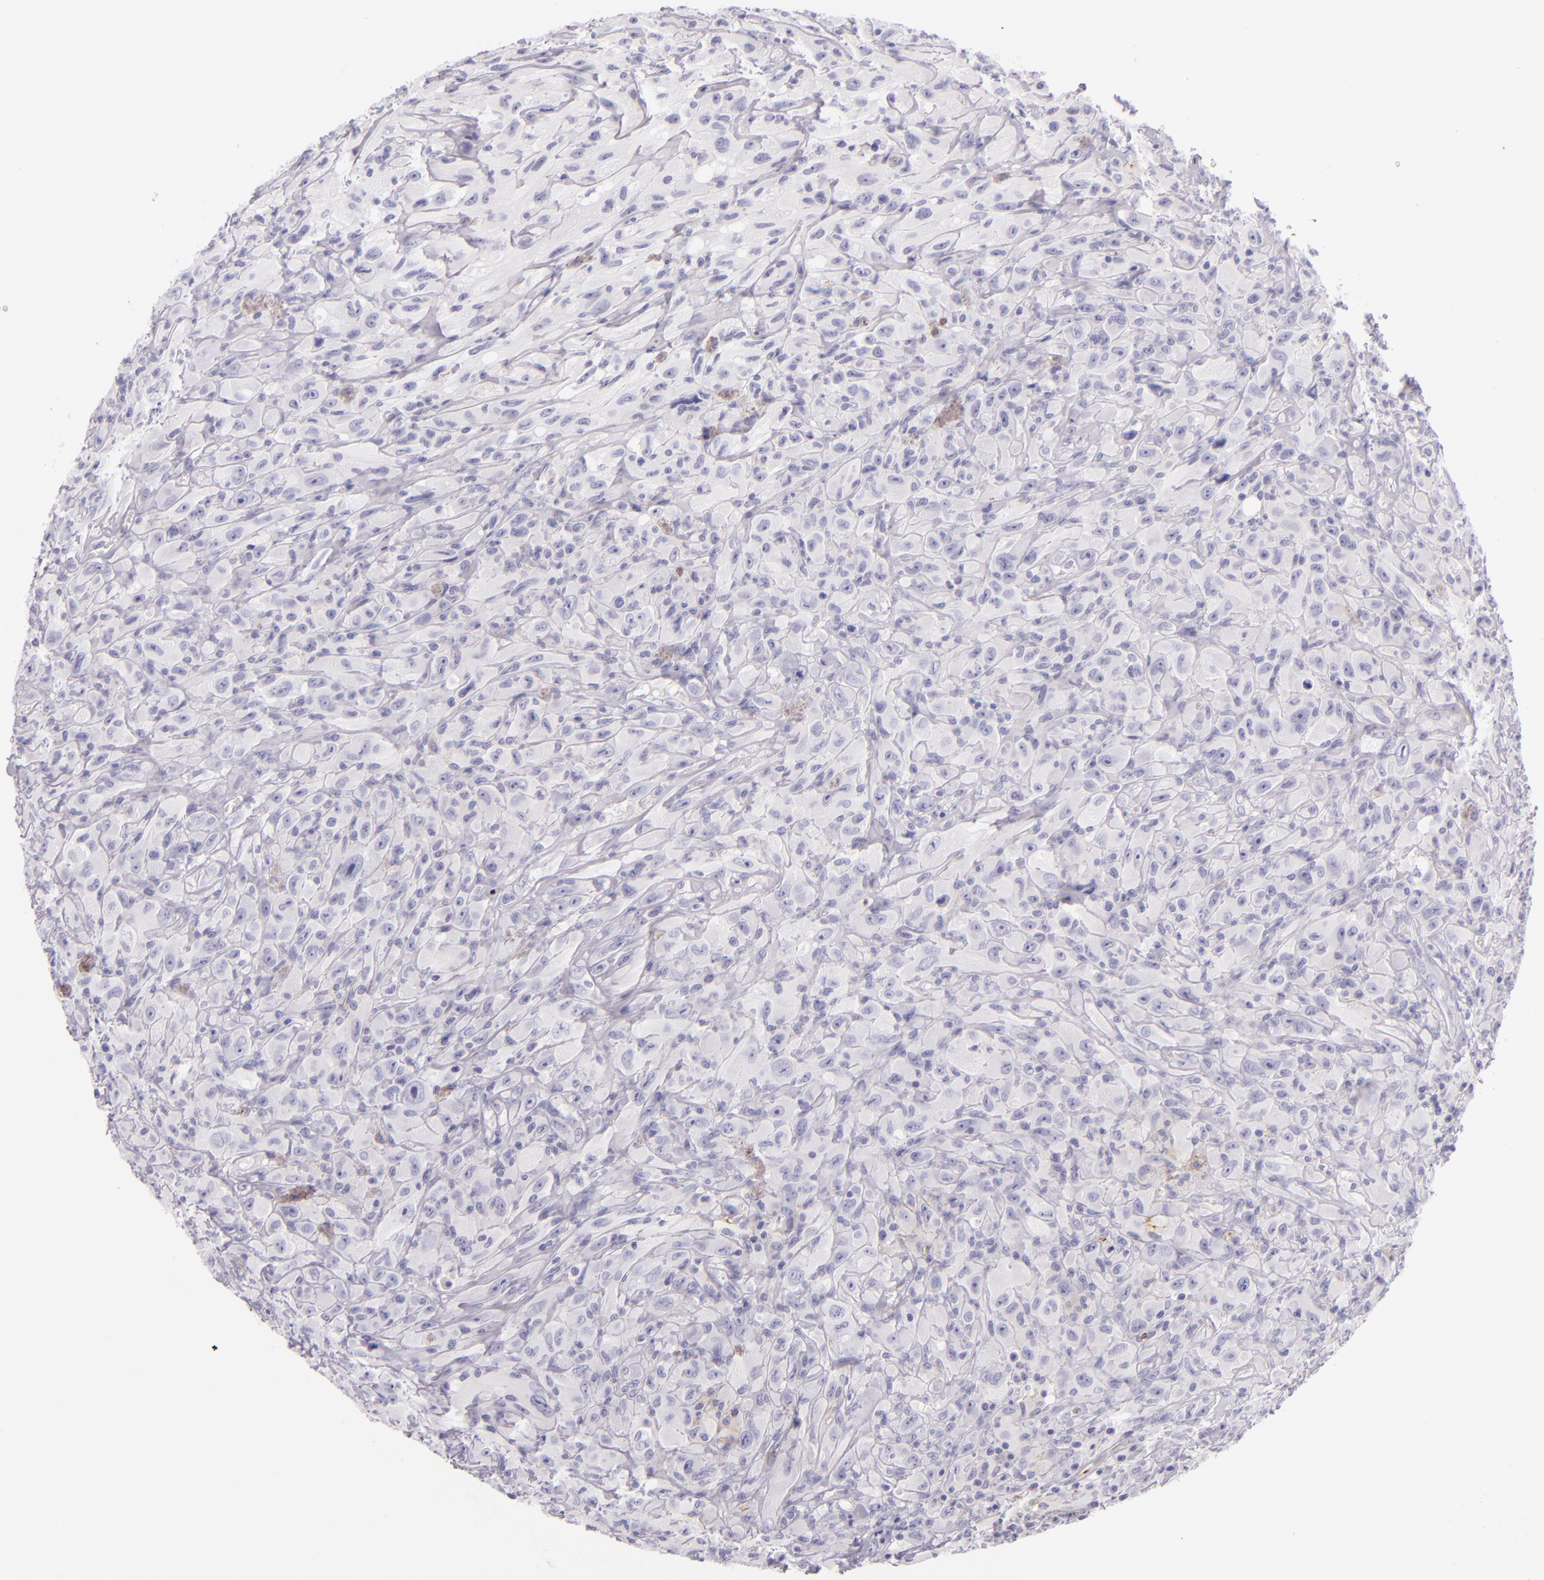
{"staining": {"intensity": "negative", "quantity": "none", "location": "none"}, "tissue": "glioma", "cell_type": "Tumor cells", "image_type": "cancer", "snomed": [{"axis": "morphology", "description": "Glioma, malignant, High grade"}, {"axis": "topography", "description": "Brain"}], "caption": "Tumor cells show no significant positivity in glioma.", "gene": "ICAM1", "patient": {"sex": "male", "age": 48}}